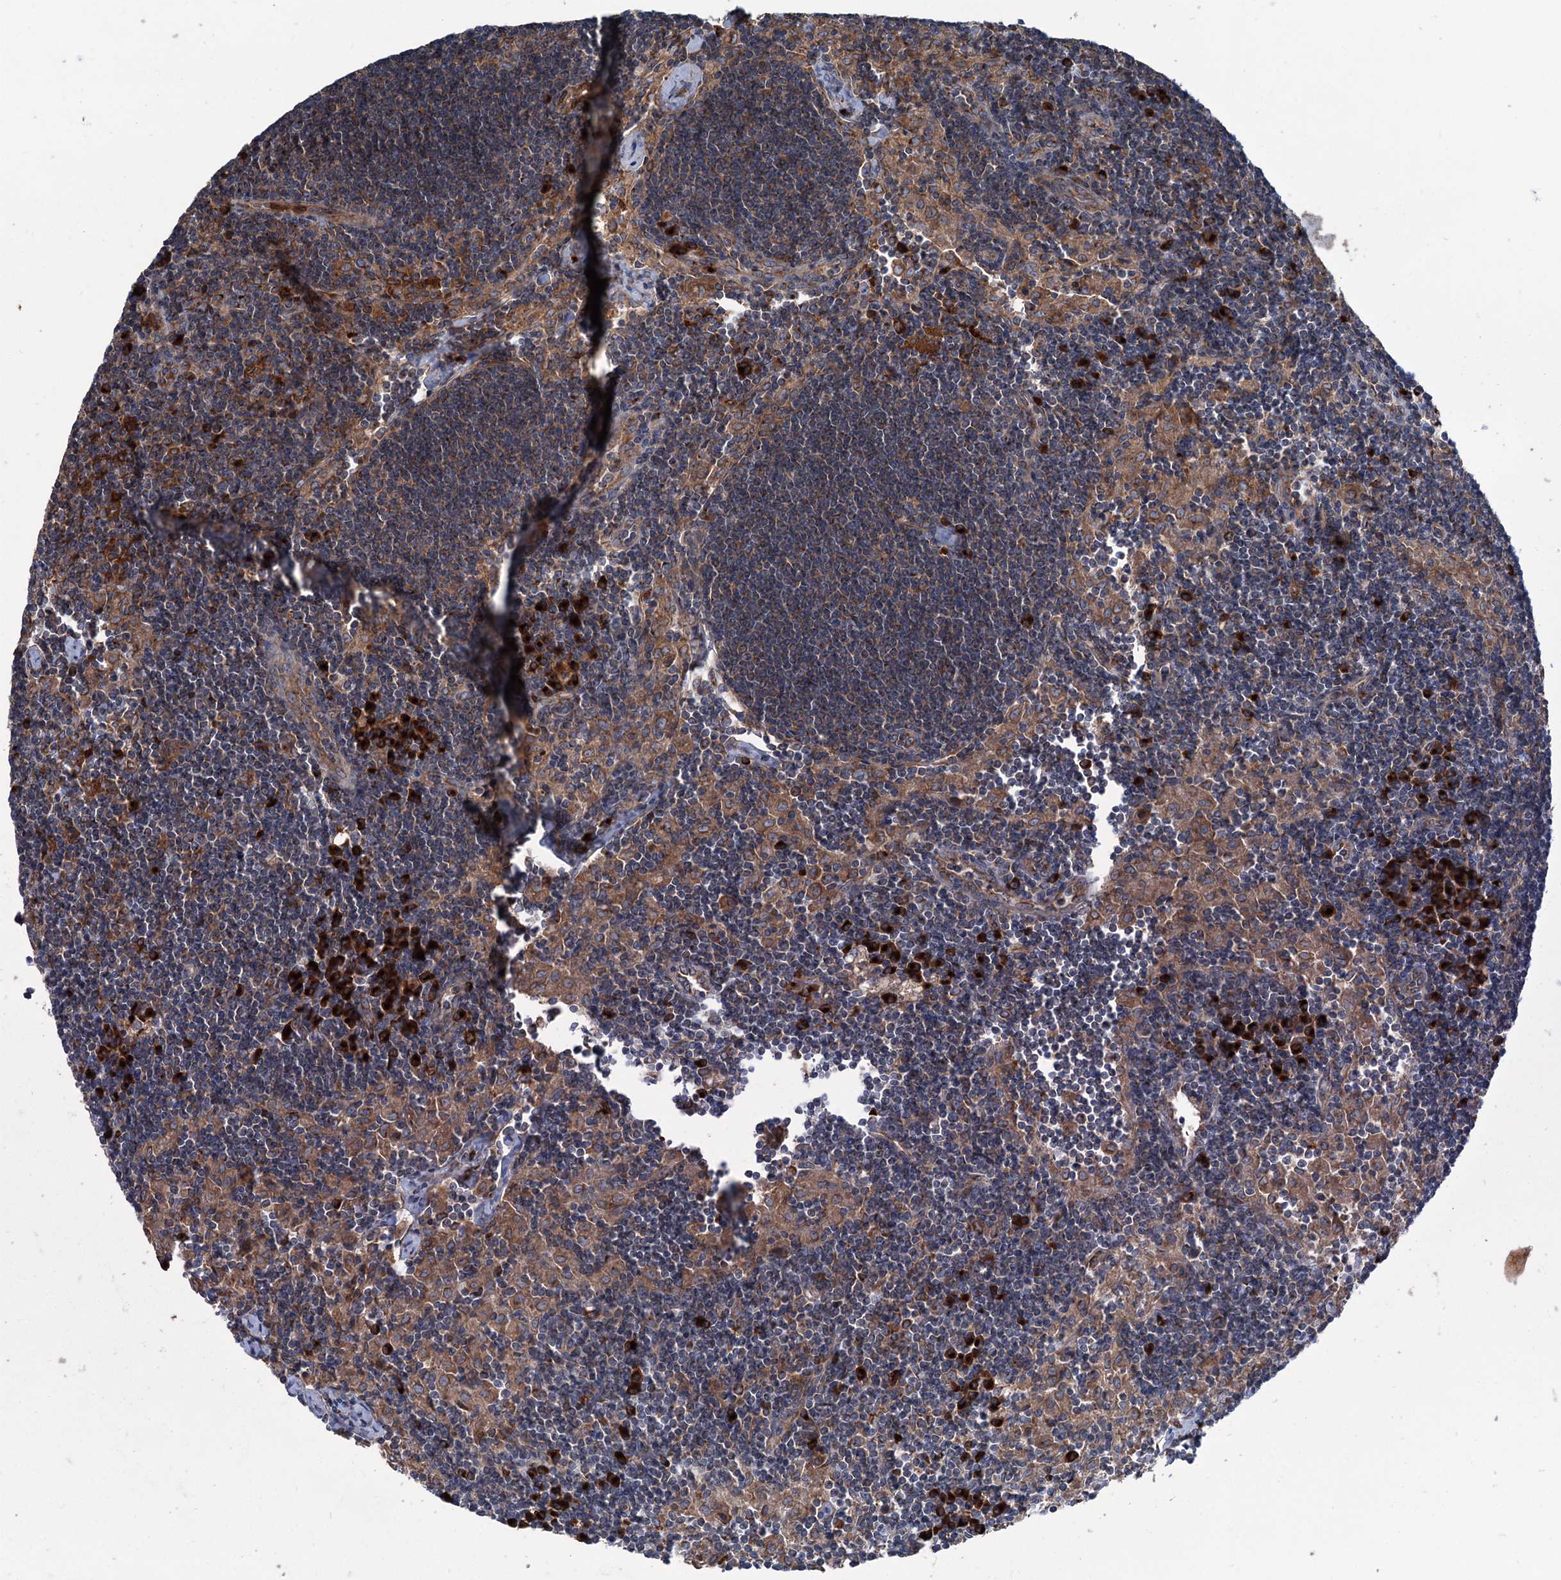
{"staining": {"intensity": "moderate", "quantity": ">75%", "location": "cytoplasmic/membranous"}, "tissue": "lymph node", "cell_type": "Germinal center cells", "image_type": "normal", "snomed": [{"axis": "morphology", "description": "Normal tissue, NOS"}, {"axis": "topography", "description": "Lymph node"}], "caption": "This photomicrograph exhibits immunohistochemistry (IHC) staining of benign human lymph node, with medium moderate cytoplasmic/membranous staining in about >75% of germinal center cells.", "gene": "CALCOCO1", "patient": {"sex": "male", "age": 24}}